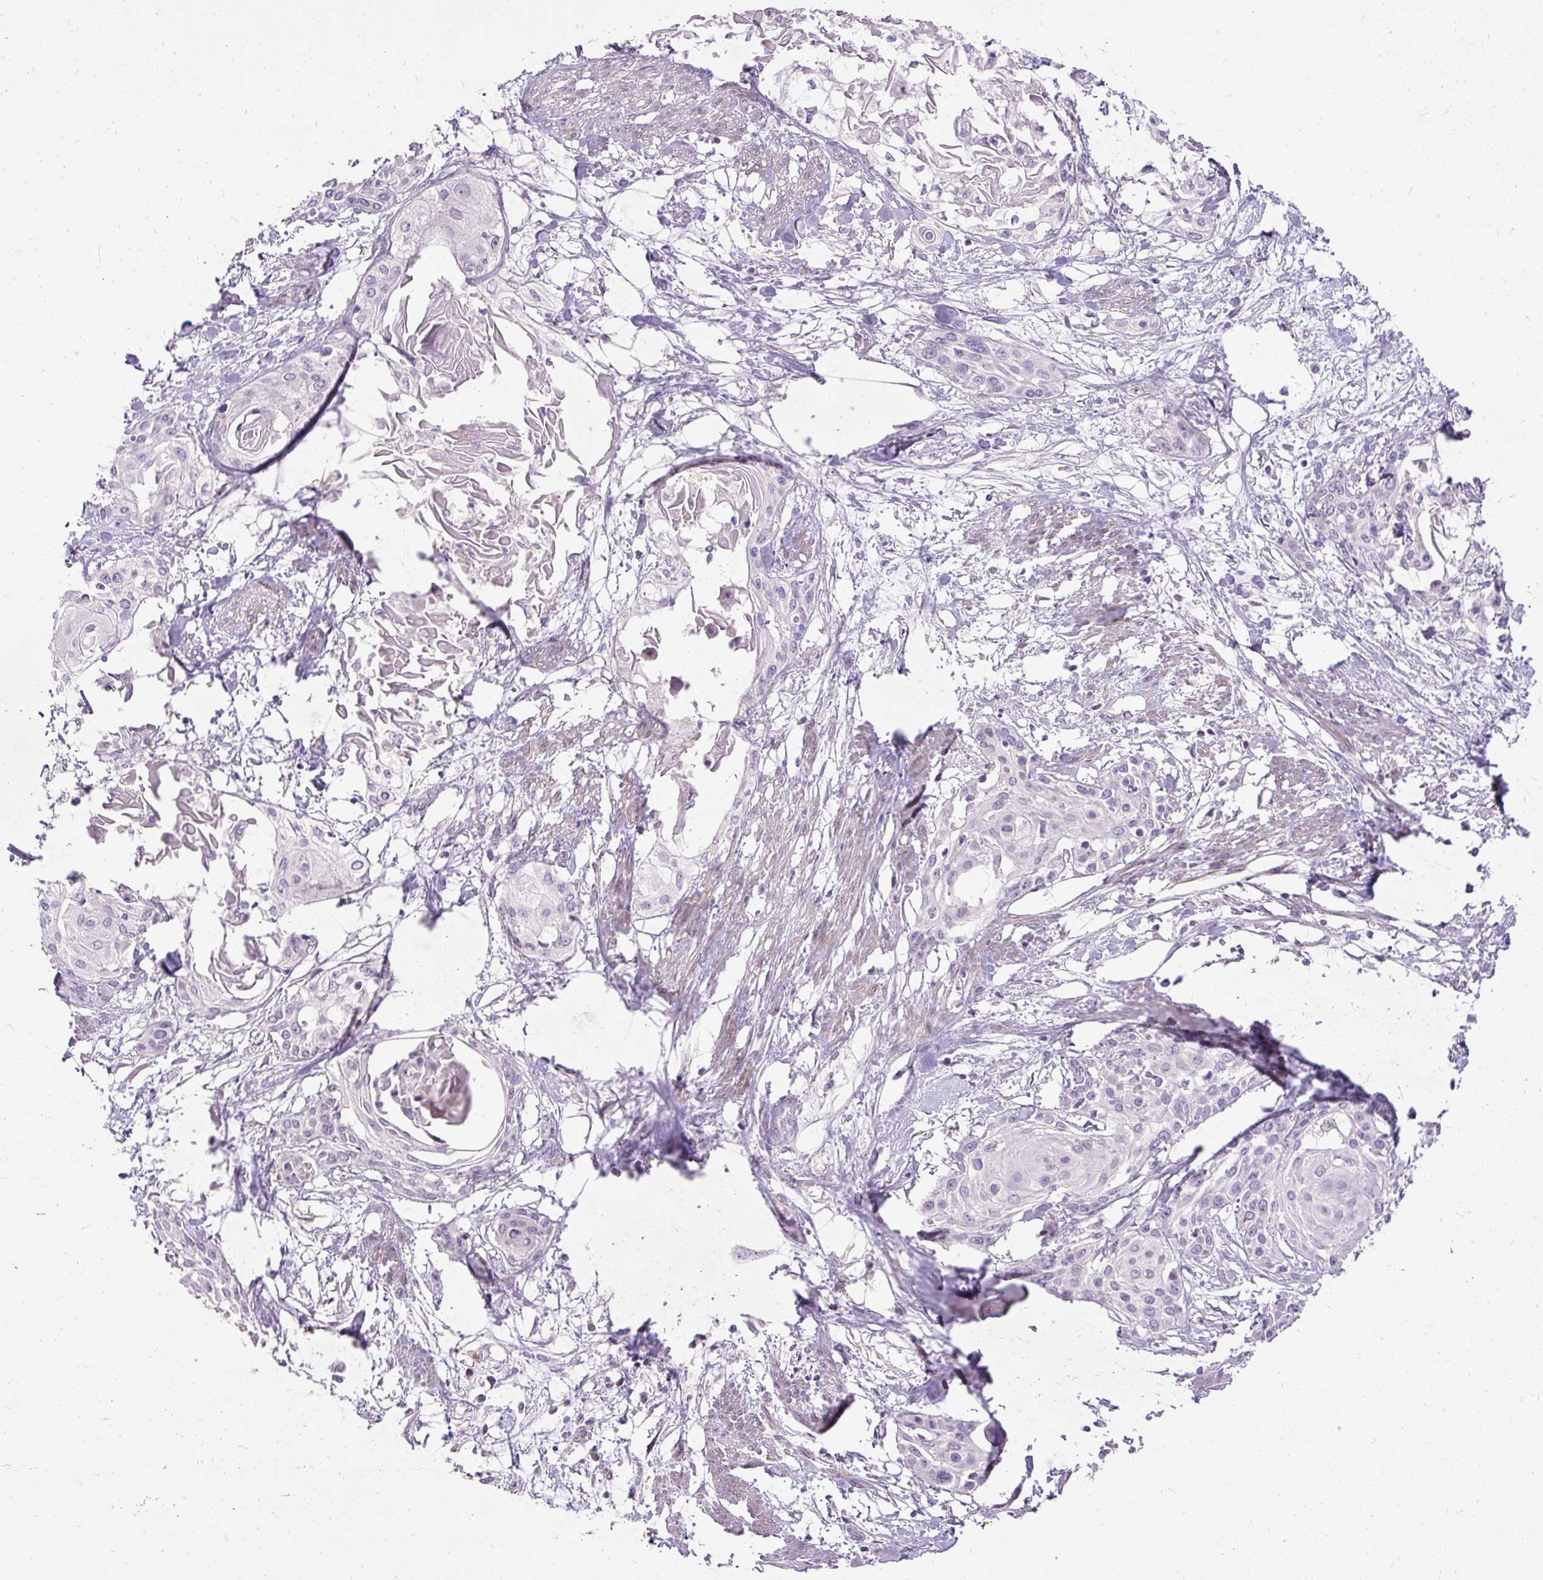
{"staining": {"intensity": "negative", "quantity": "none", "location": "none"}, "tissue": "cervical cancer", "cell_type": "Tumor cells", "image_type": "cancer", "snomed": [{"axis": "morphology", "description": "Squamous cell carcinoma, NOS"}, {"axis": "topography", "description": "Cervix"}], "caption": "Immunohistochemistry of human cervical cancer reveals no staining in tumor cells. (Immunohistochemistry (ihc), brightfield microscopy, high magnification).", "gene": "KRTAP20-3", "patient": {"sex": "female", "age": 57}}